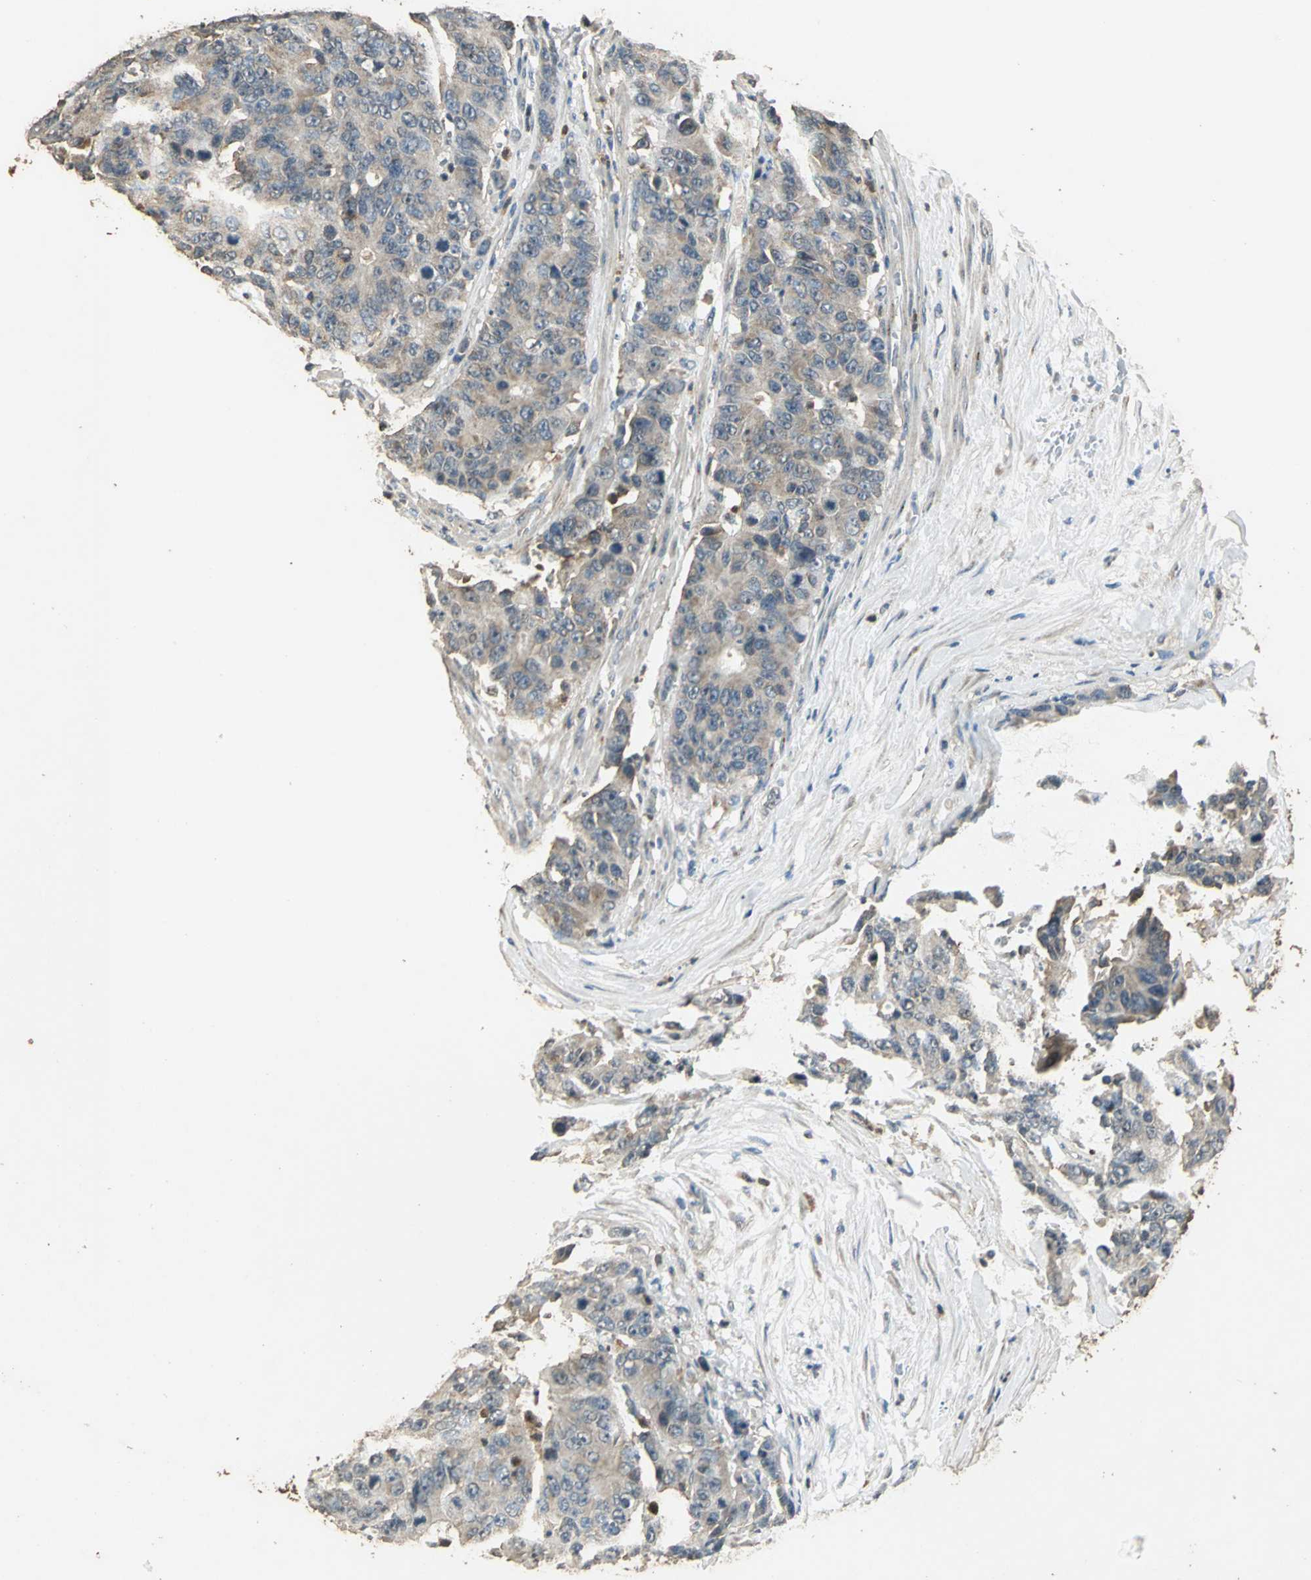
{"staining": {"intensity": "weak", "quantity": ">75%", "location": "cytoplasmic/membranous"}, "tissue": "colorectal cancer", "cell_type": "Tumor cells", "image_type": "cancer", "snomed": [{"axis": "morphology", "description": "Adenocarcinoma, NOS"}, {"axis": "topography", "description": "Colon"}], "caption": "DAB immunohistochemical staining of colorectal cancer demonstrates weak cytoplasmic/membranous protein positivity in about >75% of tumor cells.", "gene": "TMPRSS4", "patient": {"sex": "female", "age": 86}}